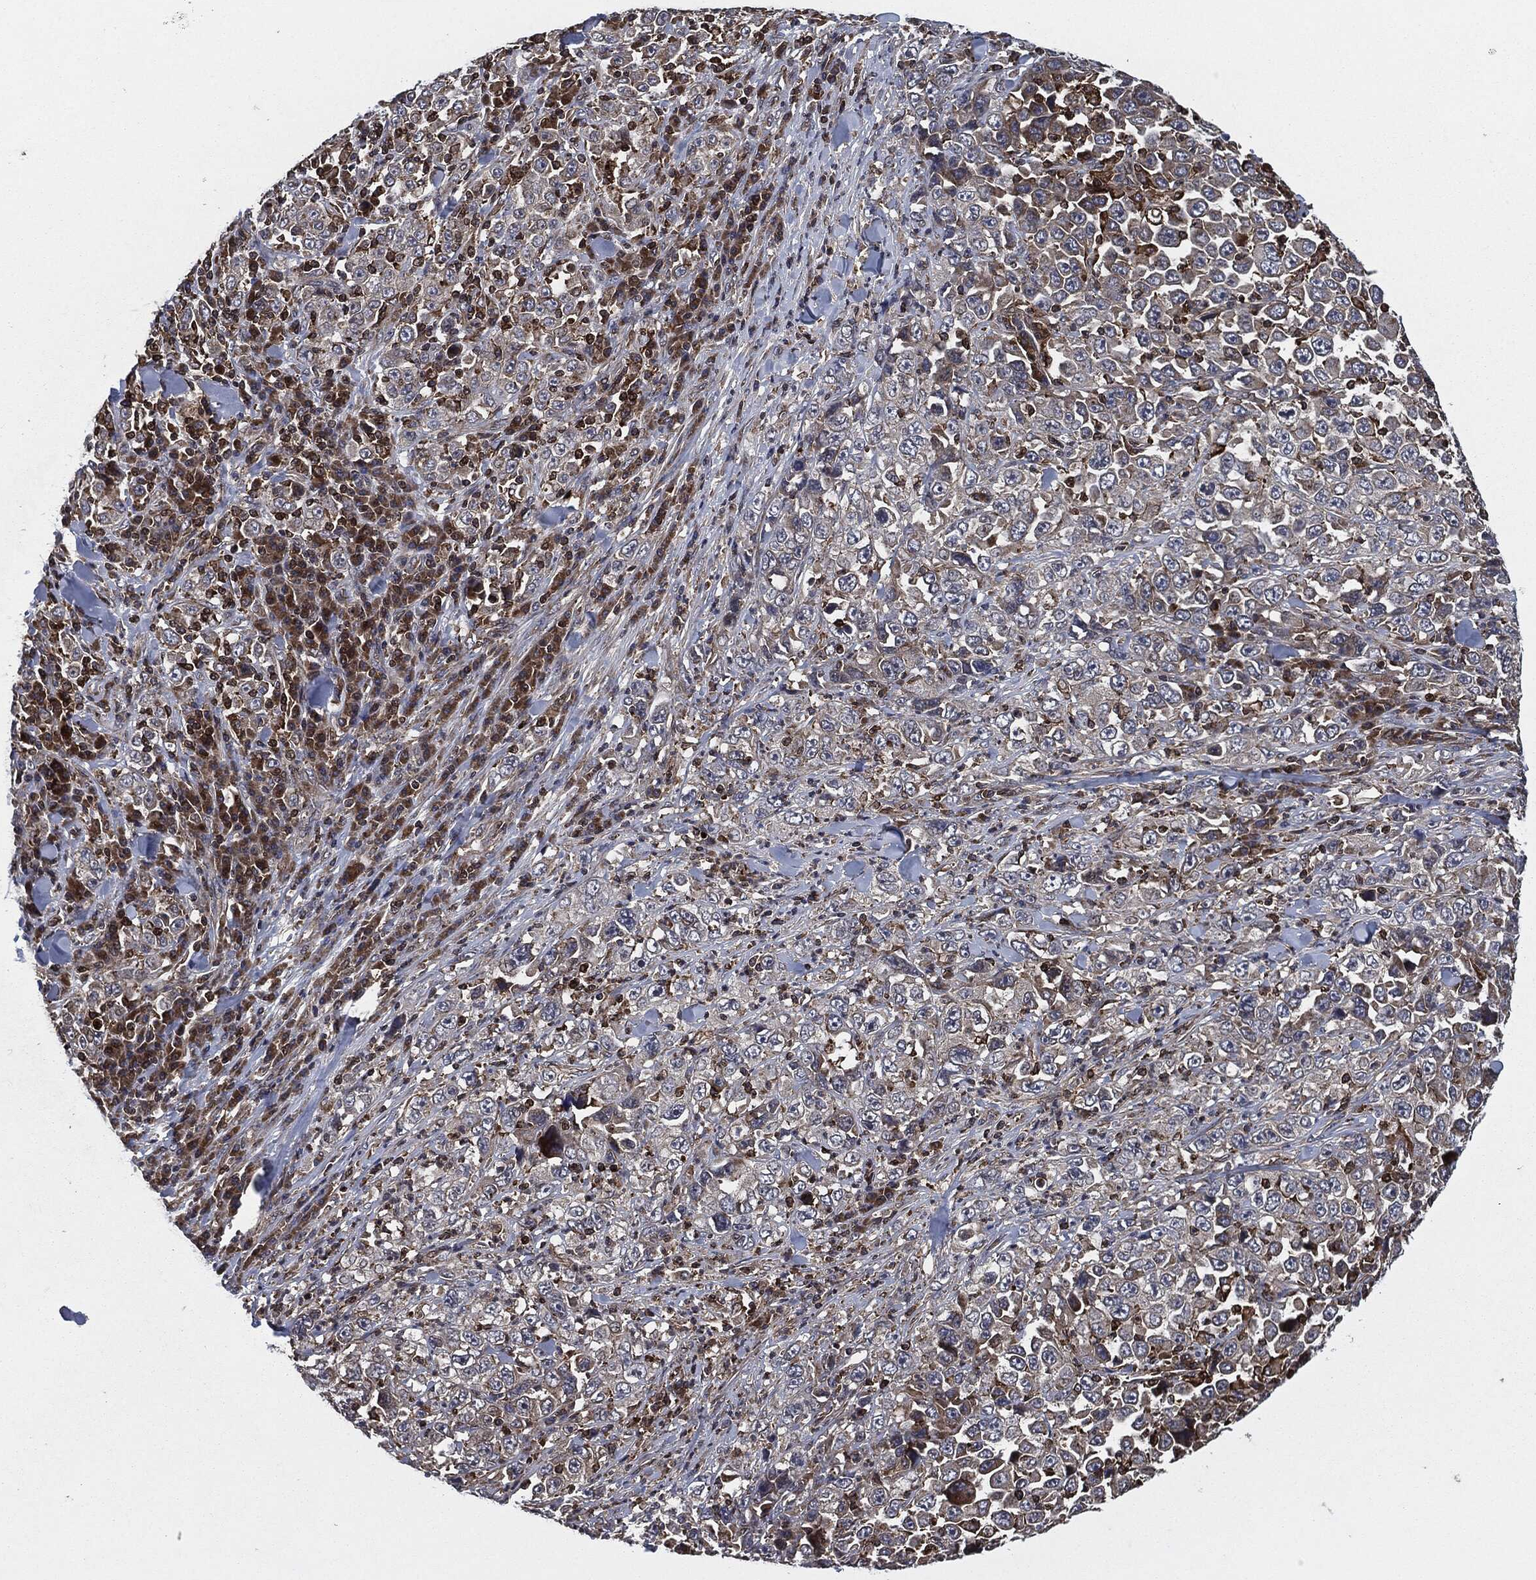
{"staining": {"intensity": "negative", "quantity": "none", "location": "none"}, "tissue": "stomach cancer", "cell_type": "Tumor cells", "image_type": "cancer", "snomed": [{"axis": "morphology", "description": "Normal tissue, NOS"}, {"axis": "morphology", "description": "Adenocarcinoma, NOS"}, {"axis": "topography", "description": "Stomach, upper"}, {"axis": "topography", "description": "Stomach"}], "caption": "Human adenocarcinoma (stomach) stained for a protein using immunohistochemistry (IHC) reveals no expression in tumor cells.", "gene": "UBR1", "patient": {"sex": "male", "age": 59}}